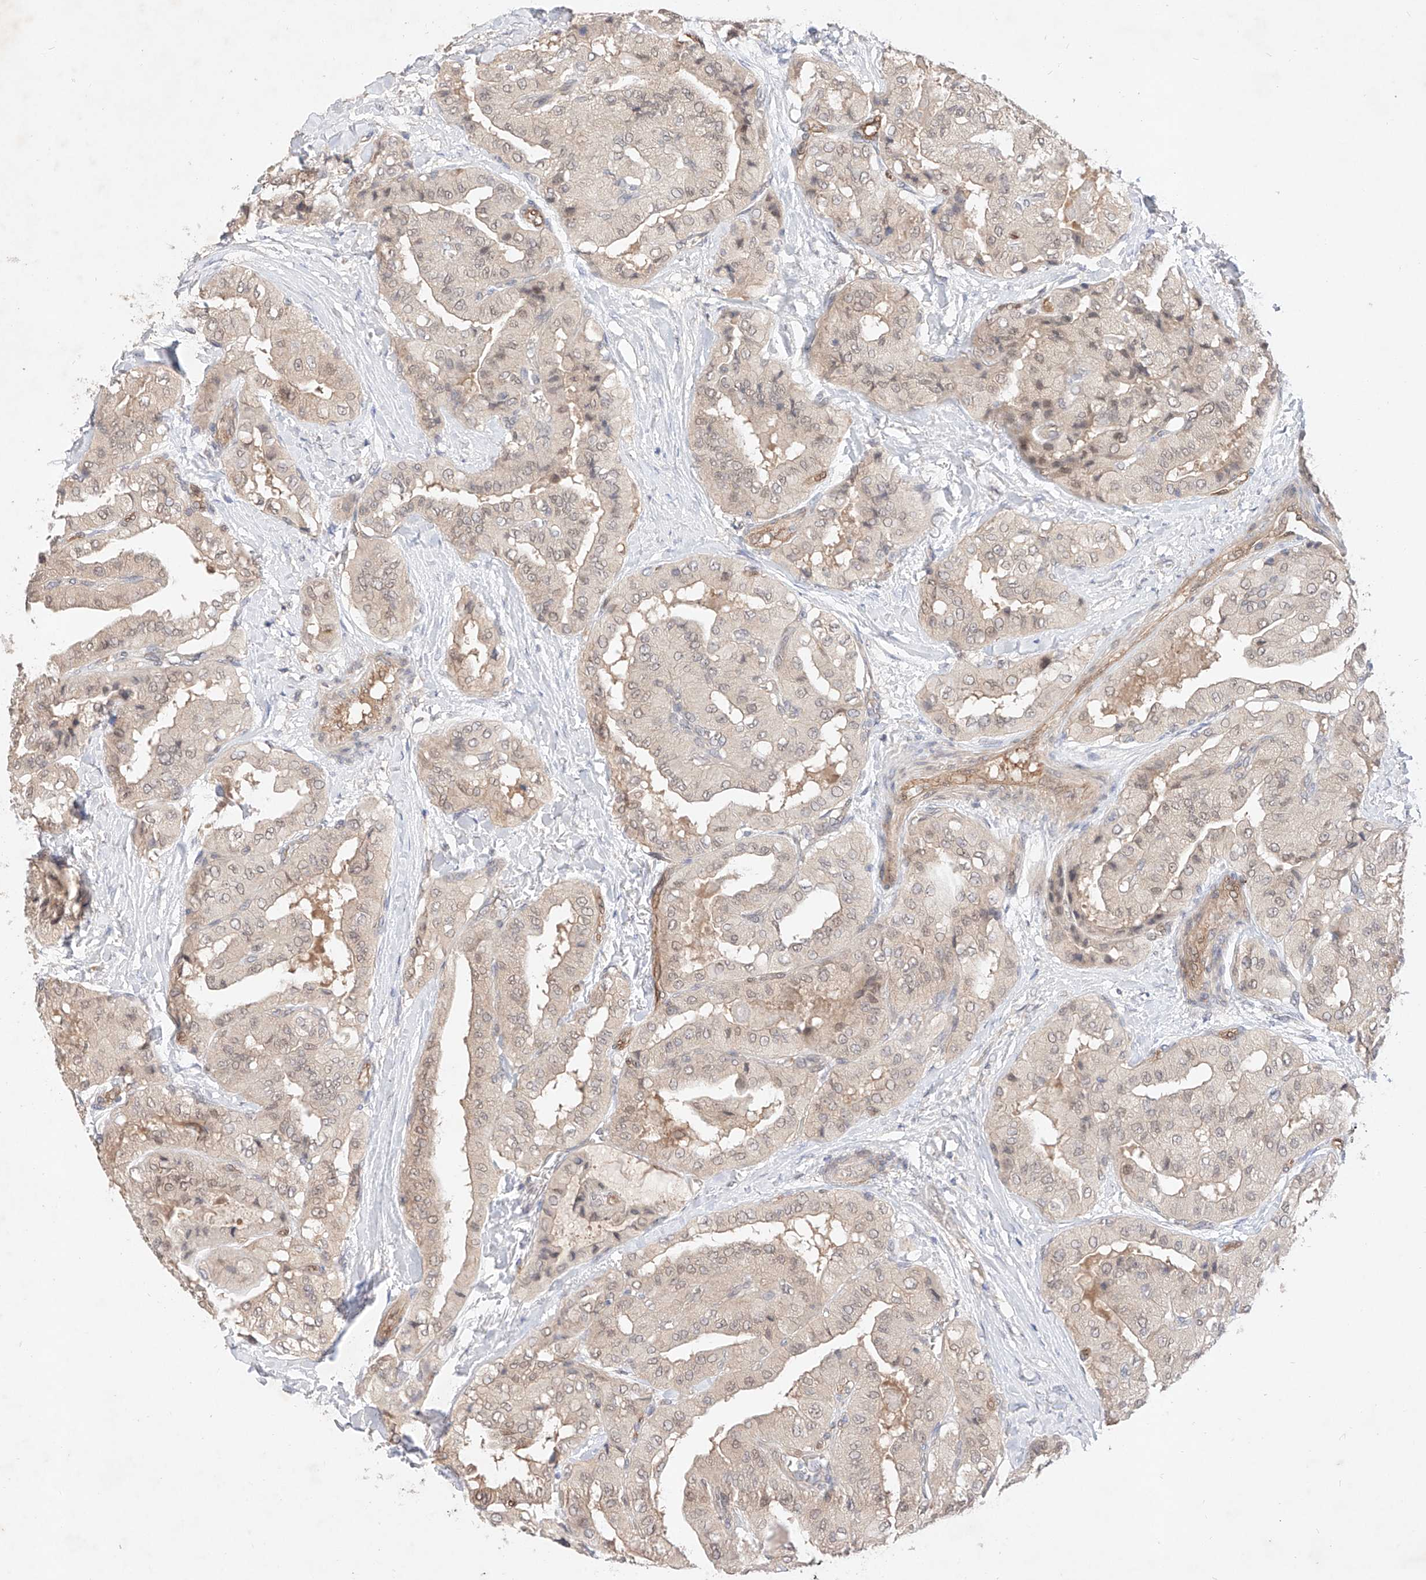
{"staining": {"intensity": "weak", "quantity": "<25%", "location": "cytoplasmic/membranous"}, "tissue": "thyroid cancer", "cell_type": "Tumor cells", "image_type": "cancer", "snomed": [{"axis": "morphology", "description": "Papillary adenocarcinoma, NOS"}, {"axis": "topography", "description": "Thyroid gland"}], "caption": "High magnification brightfield microscopy of papillary adenocarcinoma (thyroid) stained with DAB (3,3'-diaminobenzidine) (brown) and counterstained with hematoxylin (blue): tumor cells show no significant expression.", "gene": "ZNF124", "patient": {"sex": "female", "age": 59}}